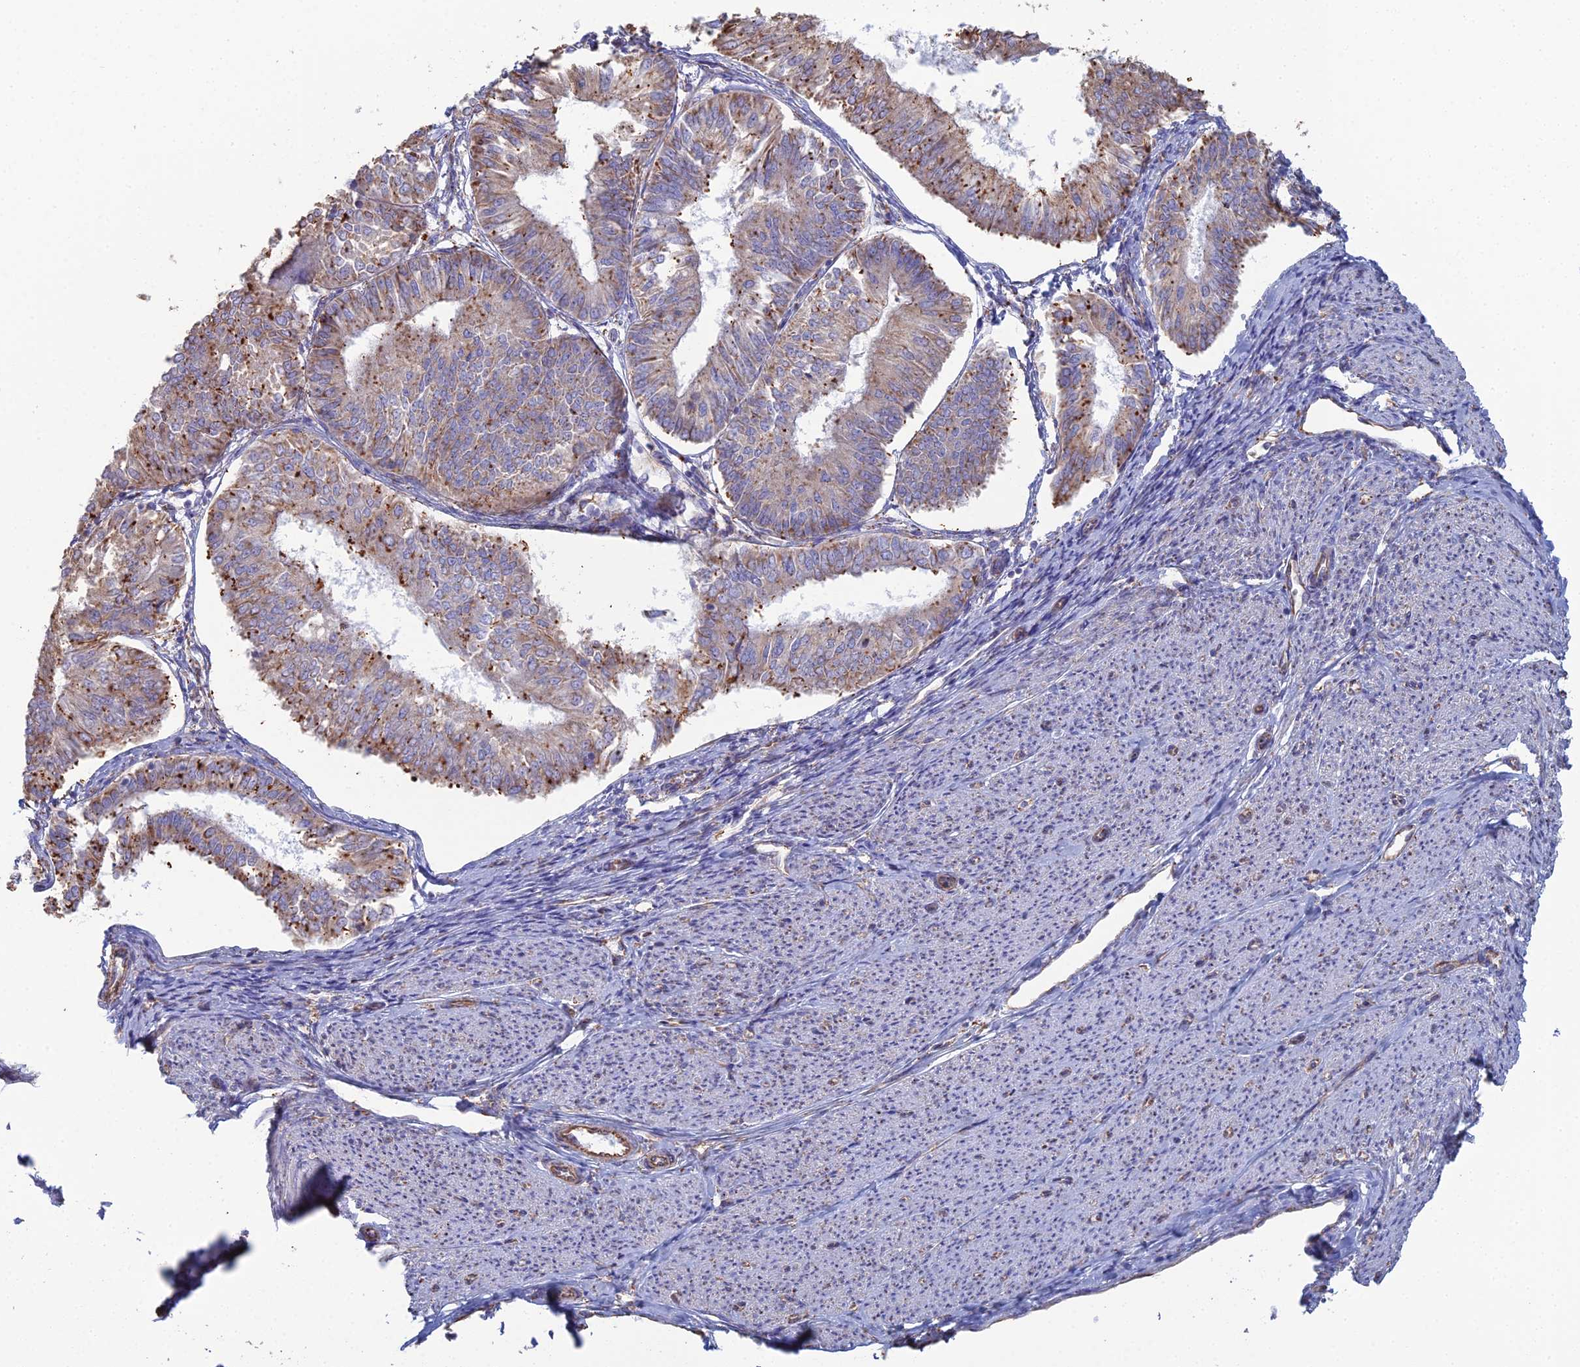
{"staining": {"intensity": "moderate", "quantity": "<25%", "location": "cytoplasmic/membranous"}, "tissue": "endometrial cancer", "cell_type": "Tumor cells", "image_type": "cancer", "snomed": [{"axis": "morphology", "description": "Adenocarcinoma, NOS"}, {"axis": "topography", "description": "Endometrium"}], "caption": "High-power microscopy captured an IHC image of adenocarcinoma (endometrial), revealing moderate cytoplasmic/membranous staining in approximately <25% of tumor cells.", "gene": "CLVS2", "patient": {"sex": "female", "age": 58}}